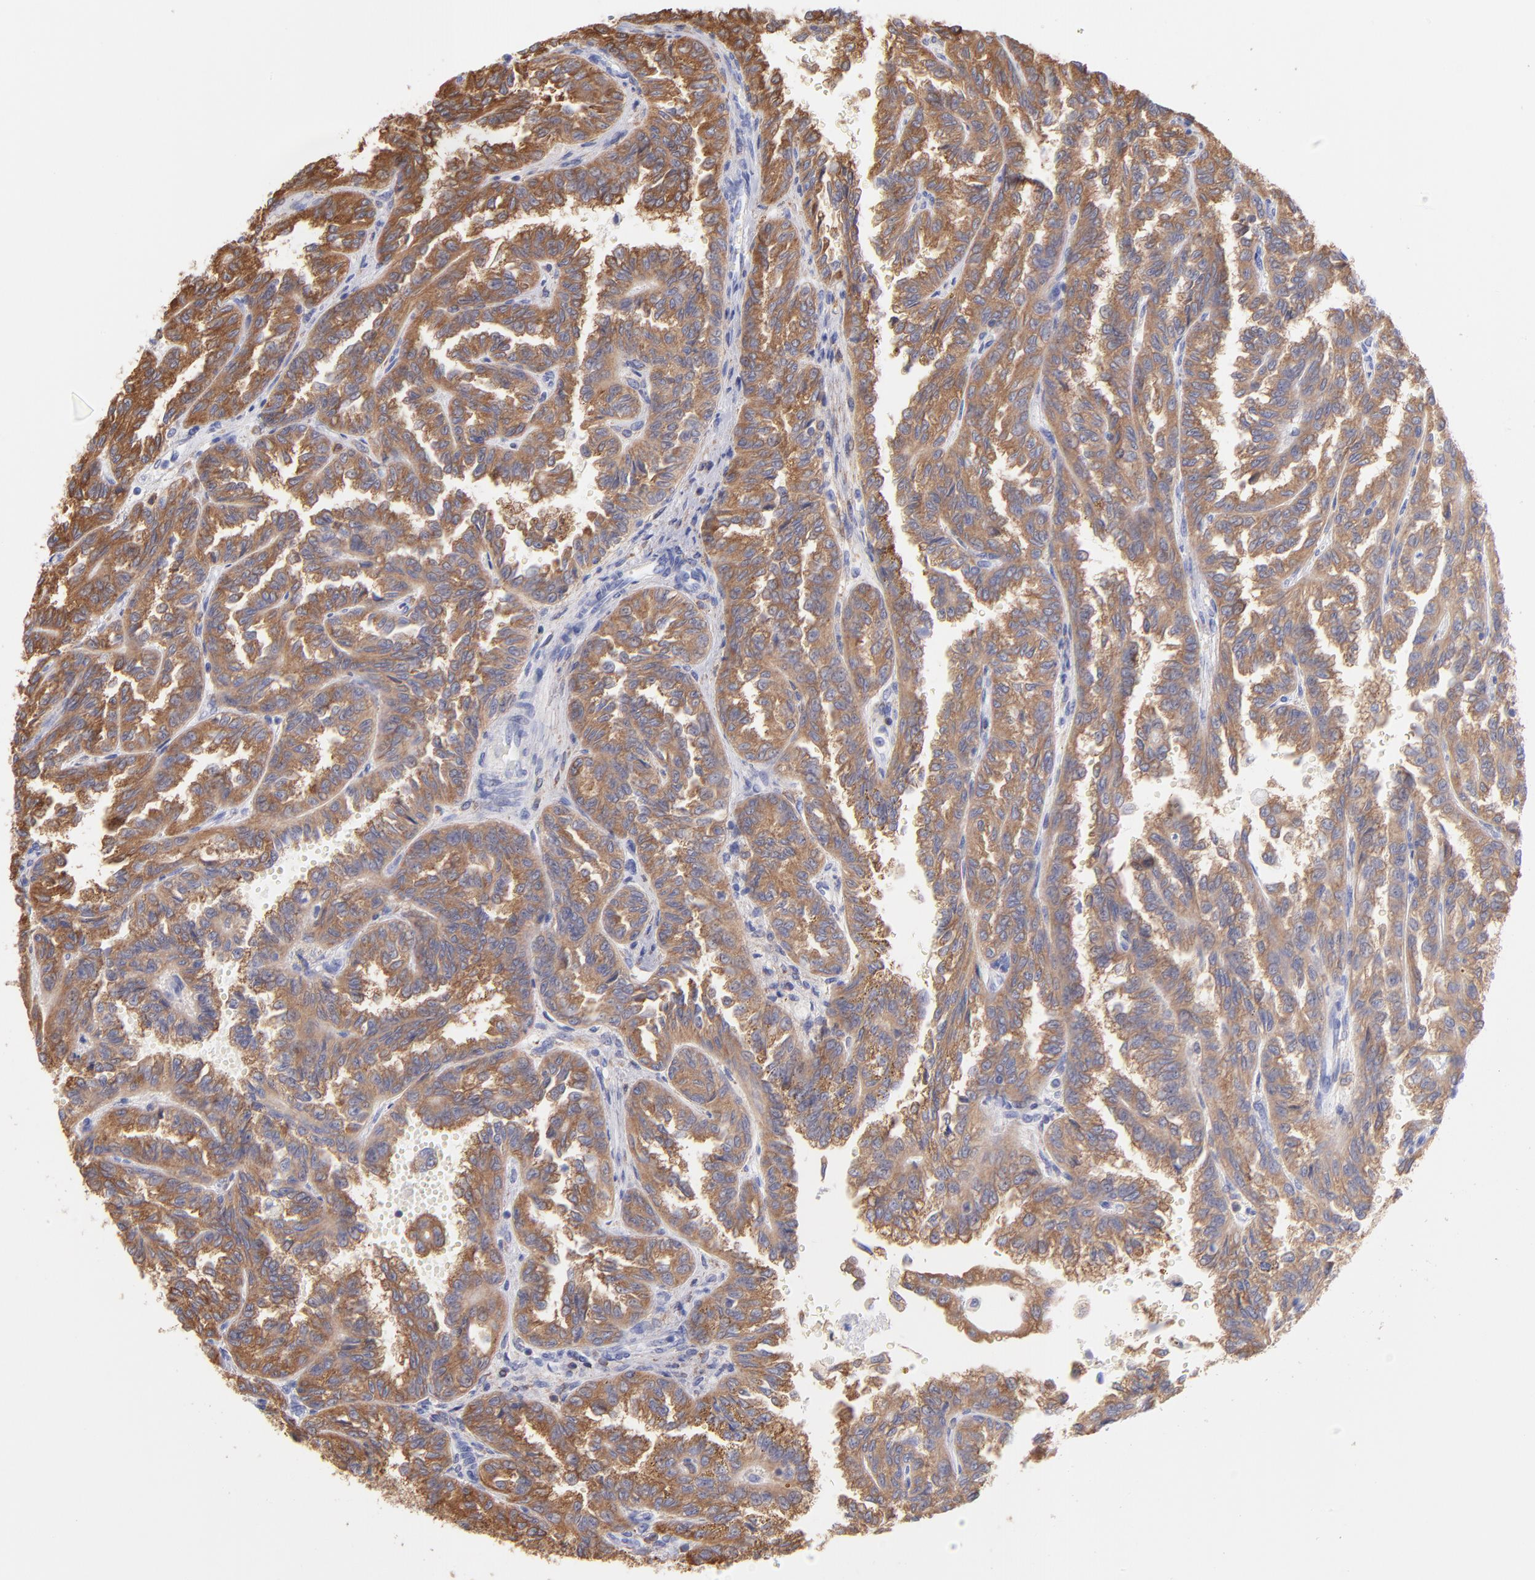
{"staining": {"intensity": "moderate", "quantity": ">75%", "location": "cytoplasmic/membranous"}, "tissue": "renal cancer", "cell_type": "Tumor cells", "image_type": "cancer", "snomed": [{"axis": "morphology", "description": "Inflammation, NOS"}, {"axis": "morphology", "description": "Adenocarcinoma, NOS"}, {"axis": "topography", "description": "Kidney"}], "caption": "Adenocarcinoma (renal) tissue exhibits moderate cytoplasmic/membranous positivity in about >75% of tumor cells, visualized by immunohistochemistry.", "gene": "PRKCA", "patient": {"sex": "male", "age": 68}}